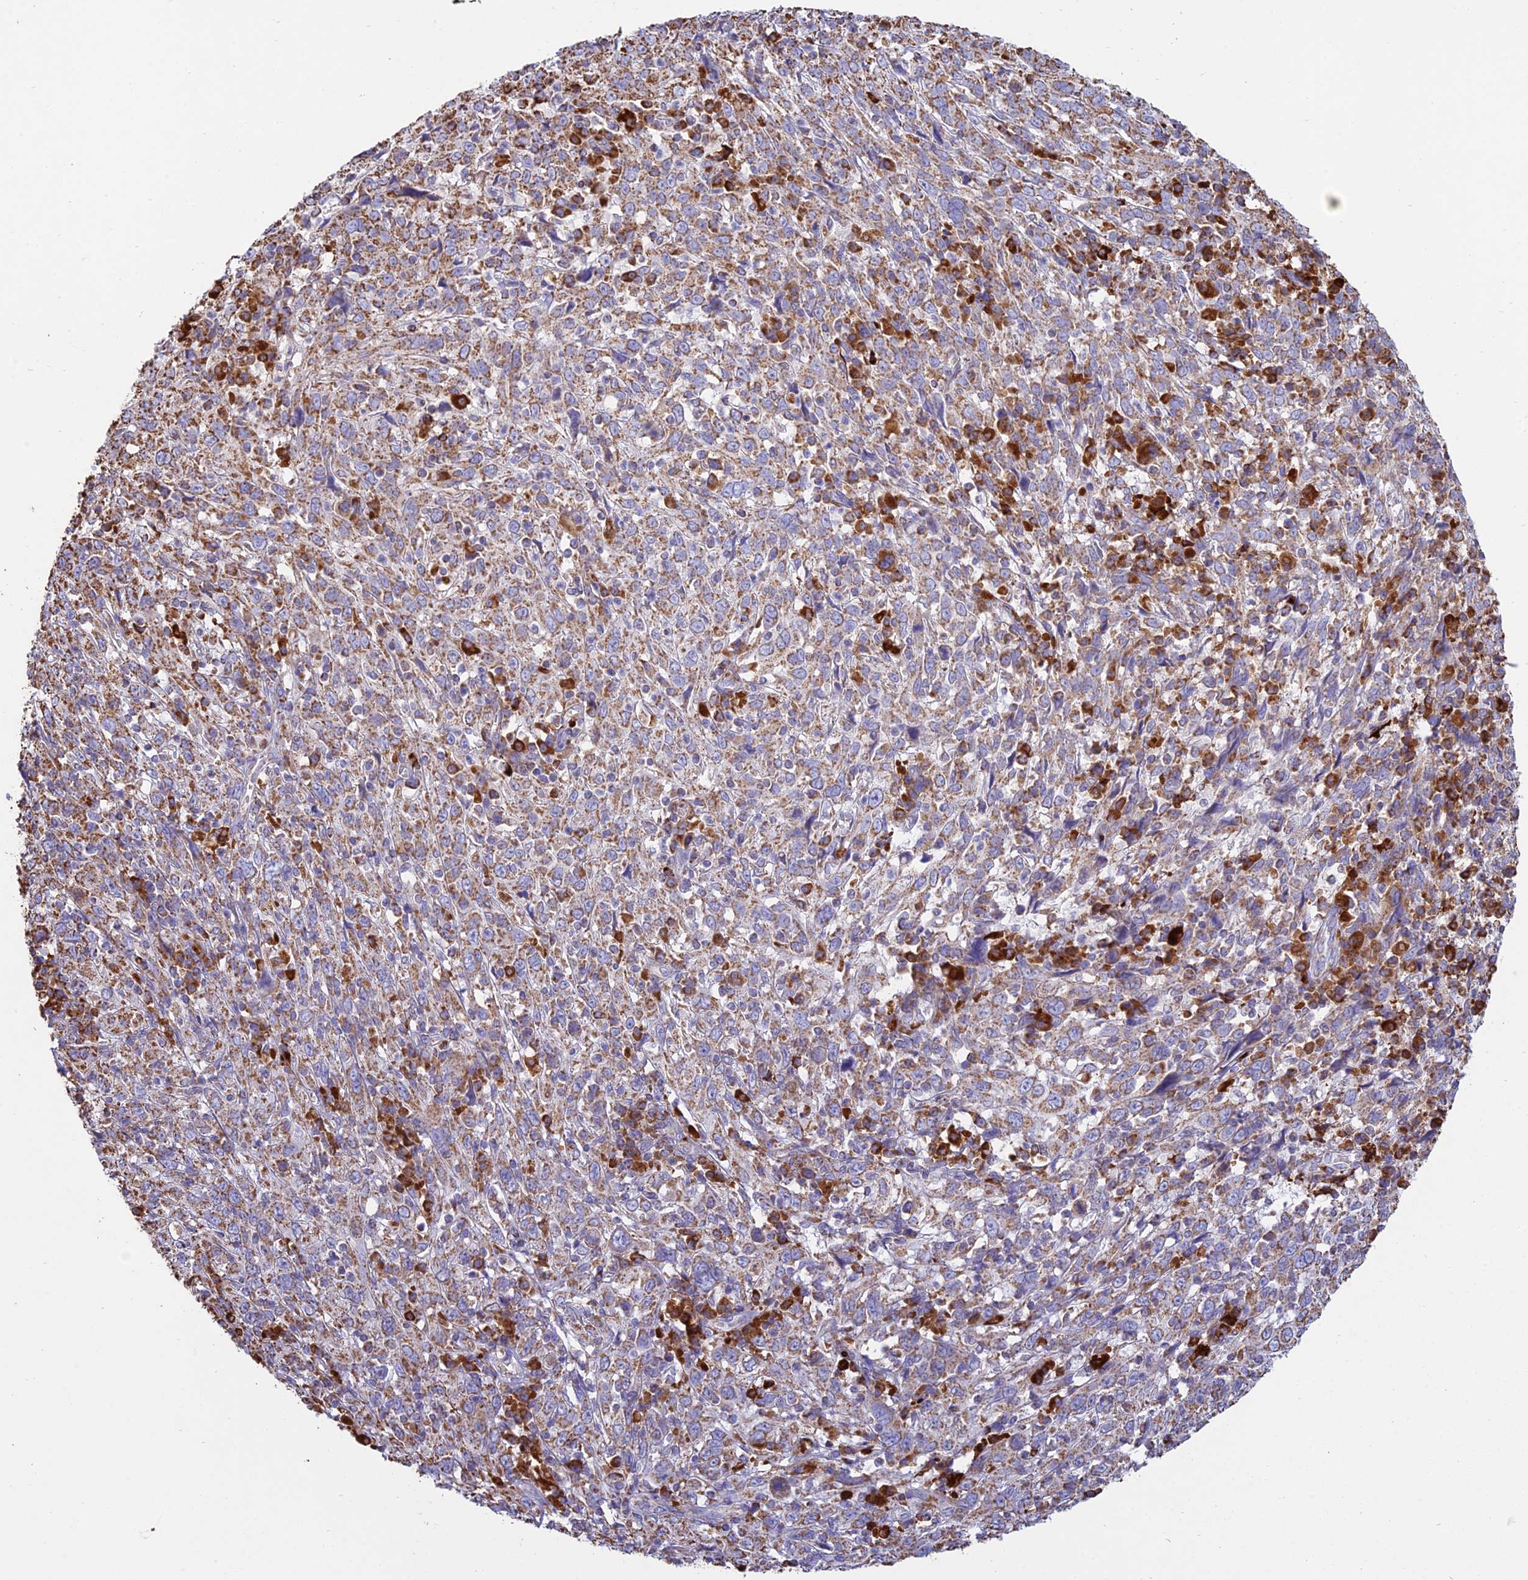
{"staining": {"intensity": "moderate", "quantity": ">75%", "location": "cytoplasmic/membranous"}, "tissue": "cervical cancer", "cell_type": "Tumor cells", "image_type": "cancer", "snomed": [{"axis": "morphology", "description": "Squamous cell carcinoma, NOS"}, {"axis": "topography", "description": "Cervix"}], "caption": "IHC of cervical squamous cell carcinoma displays medium levels of moderate cytoplasmic/membranous positivity in approximately >75% of tumor cells. (Stains: DAB (3,3'-diaminobenzidine) in brown, nuclei in blue, Microscopy: brightfield microscopy at high magnification).", "gene": "OR2W3", "patient": {"sex": "female", "age": 46}}